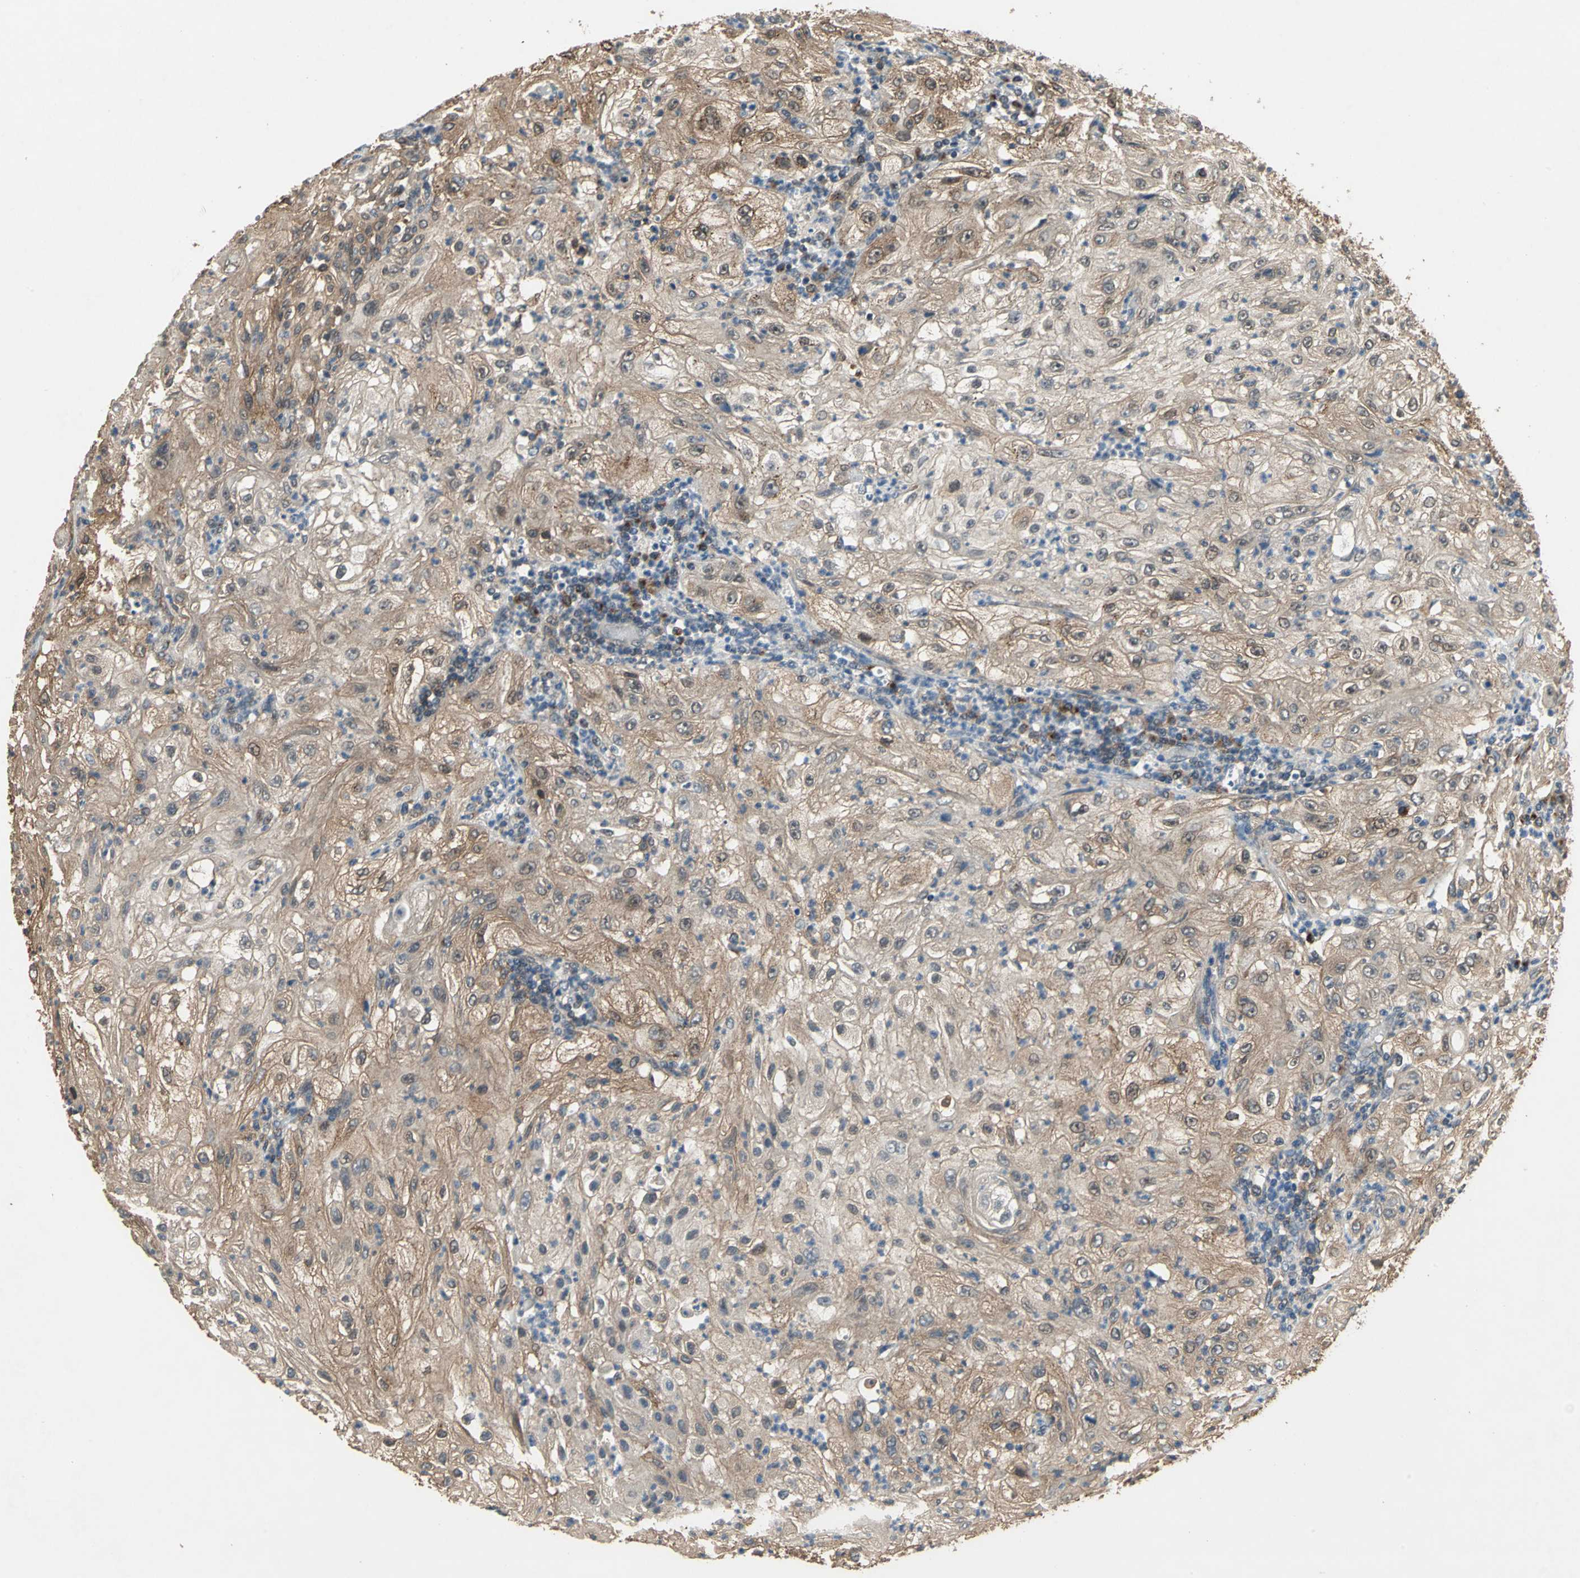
{"staining": {"intensity": "moderate", "quantity": ">75%", "location": "cytoplasmic/membranous"}, "tissue": "lung cancer", "cell_type": "Tumor cells", "image_type": "cancer", "snomed": [{"axis": "morphology", "description": "Inflammation, NOS"}, {"axis": "morphology", "description": "Squamous cell carcinoma, NOS"}, {"axis": "topography", "description": "Lymph node"}, {"axis": "topography", "description": "Soft tissue"}, {"axis": "topography", "description": "Lung"}], "caption": "Lung cancer (squamous cell carcinoma) tissue reveals moderate cytoplasmic/membranous expression in approximately >75% of tumor cells, visualized by immunohistochemistry.", "gene": "NFKBIE", "patient": {"sex": "male", "age": 66}}